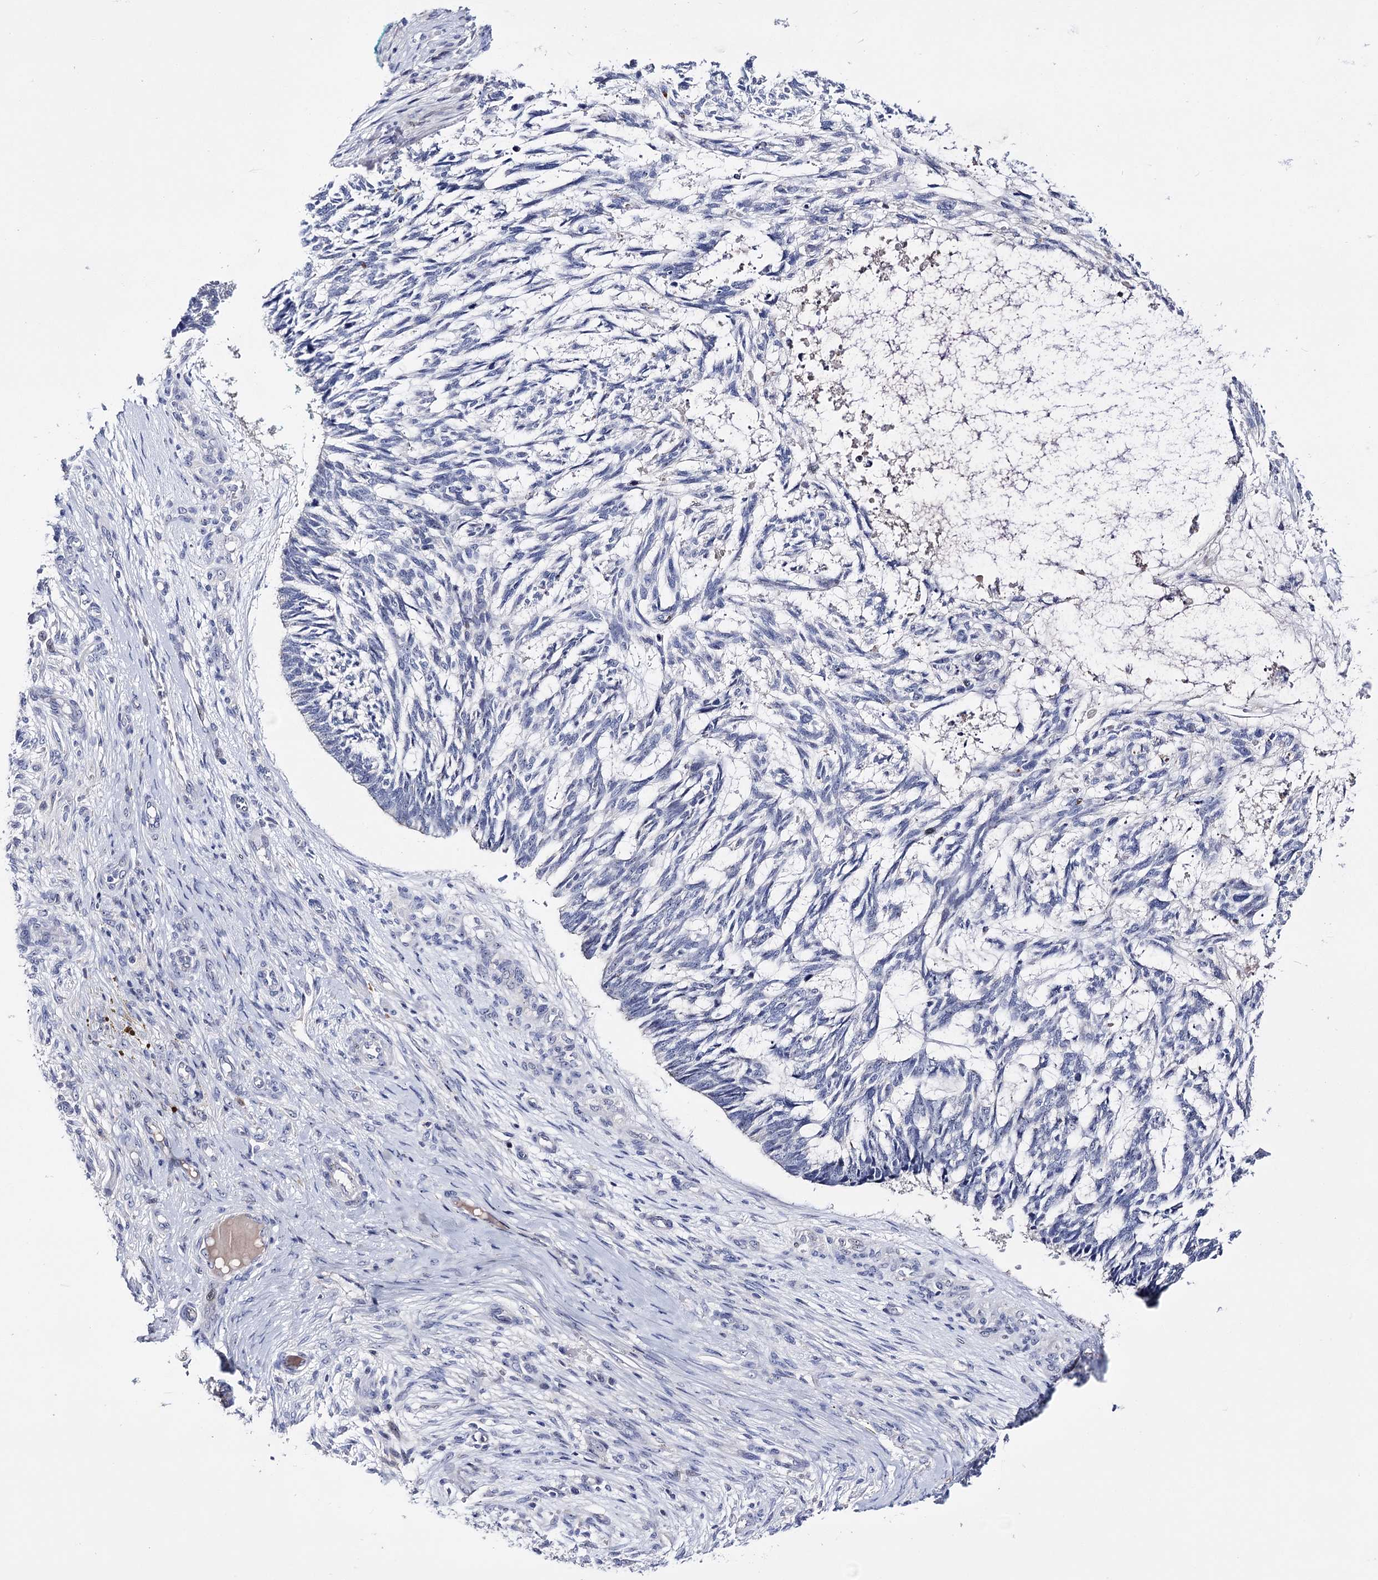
{"staining": {"intensity": "negative", "quantity": "none", "location": "none"}, "tissue": "skin cancer", "cell_type": "Tumor cells", "image_type": "cancer", "snomed": [{"axis": "morphology", "description": "Basal cell carcinoma"}, {"axis": "topography", "description": "Skin"}], "caption": "A micrograph of skin basal cell carcinoma stained for a protein displays no brown staining in tumor cells.", "gene": "PCGF5", "patient": {"sex": "male", "age": 88}}